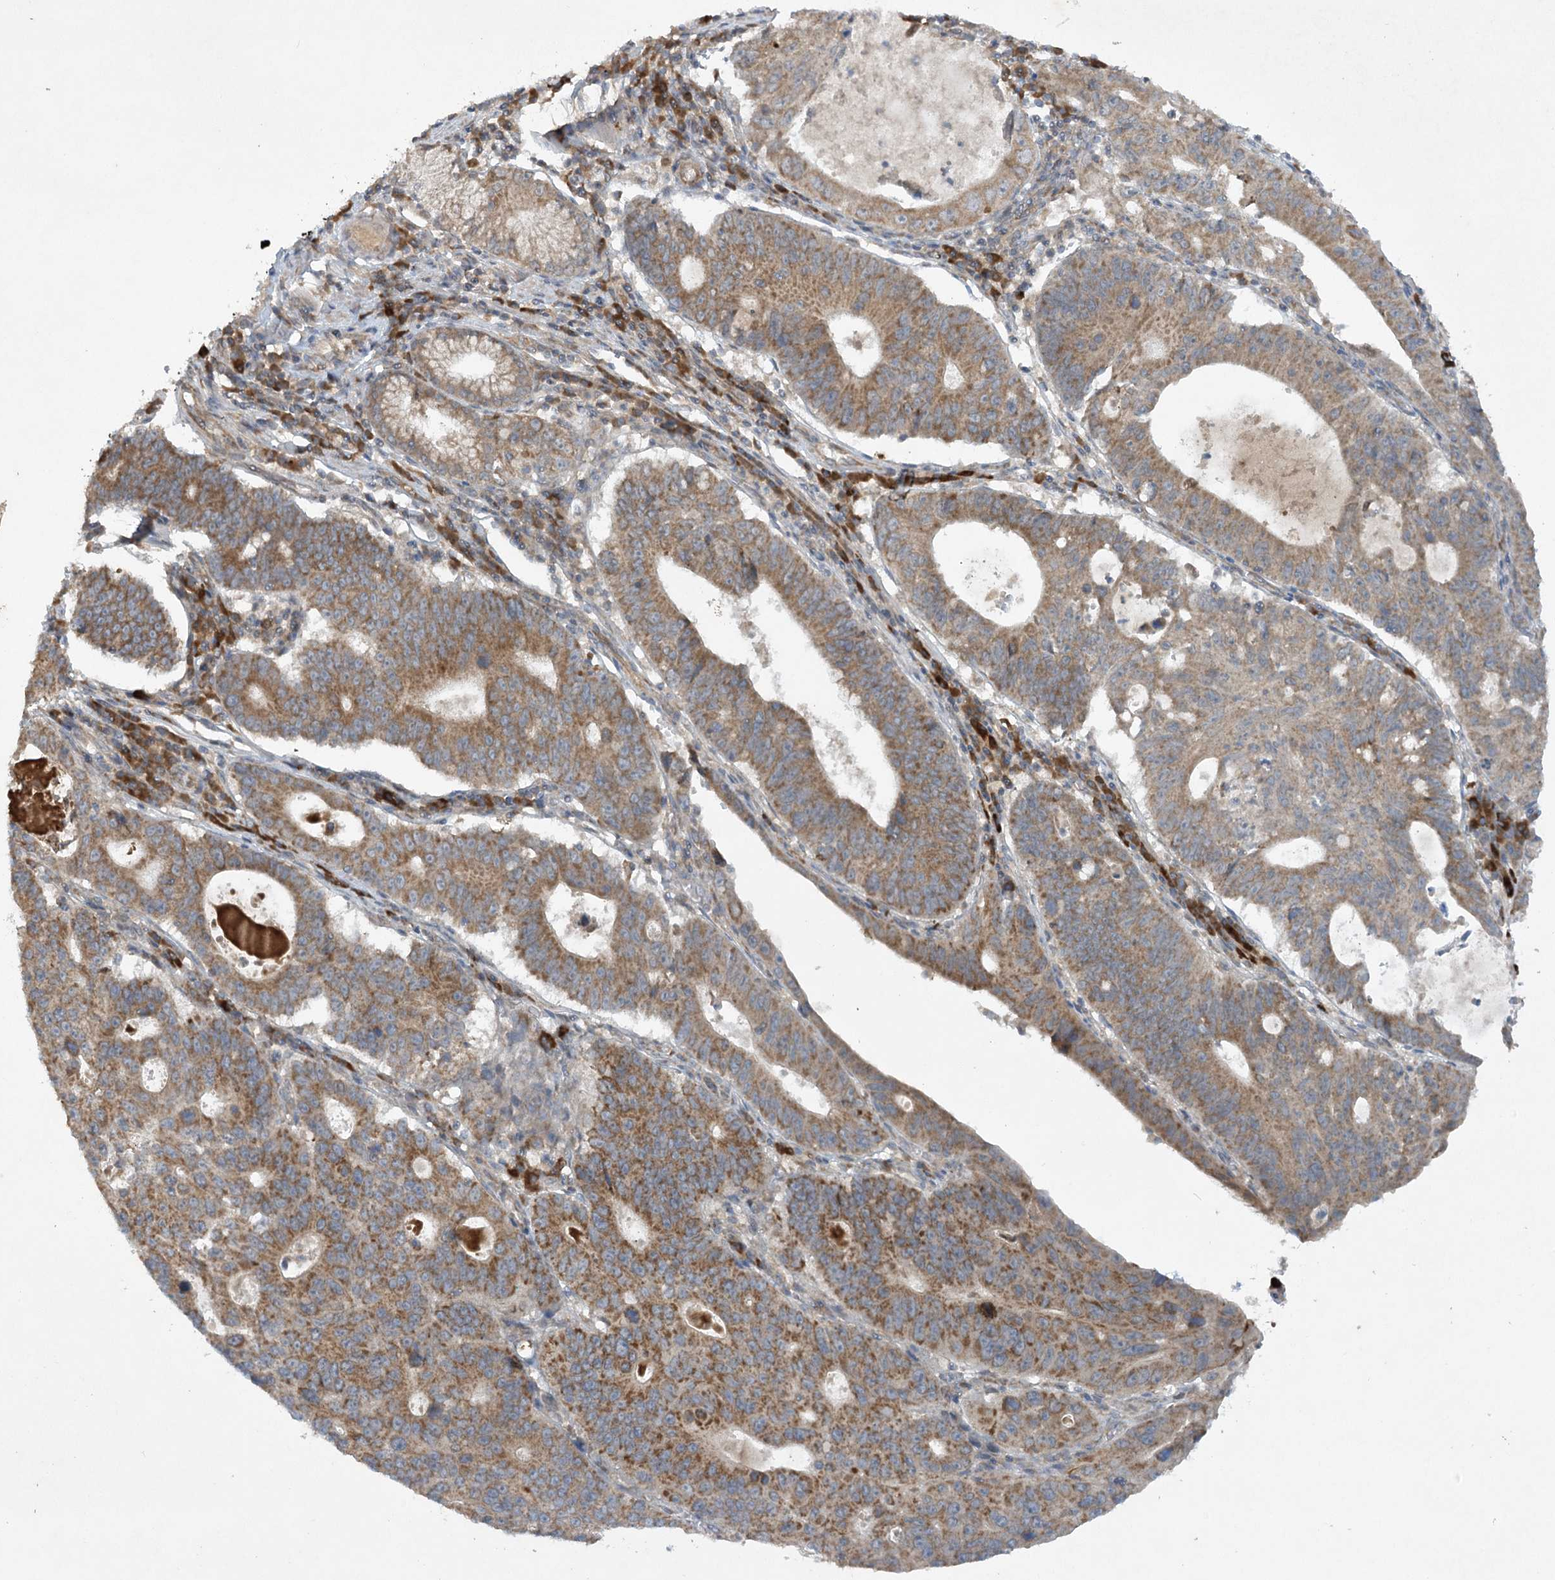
{"staining": {"intensity": "moderate", "quantity": ">75%", "location": "cytoplasmic/membranous"}, "tissue": "stomach cancer", "cell_type": "Tumor cells", "image_type": "cancer", "snomed": [{"axis": "morphology", "description": "Adenocarcinoma, NOS"}, {"axis": "topography", "description": "Stomach"}], "caption": "Stomach adenocarcinoma stained with DAB (3,3'-diaminobenzidine) immunohistochemistry demonstrates medium levels of moderate cytoplasmic/membranous positivity in approximately >75% of tumor cells. The staining was performed using DAB, with brown indicating positive protein expression. Nuclei are stained blue with hematoxylin.", "gene": "TRAF3IP1", "patient": {"sex": "male", "age": 59}}